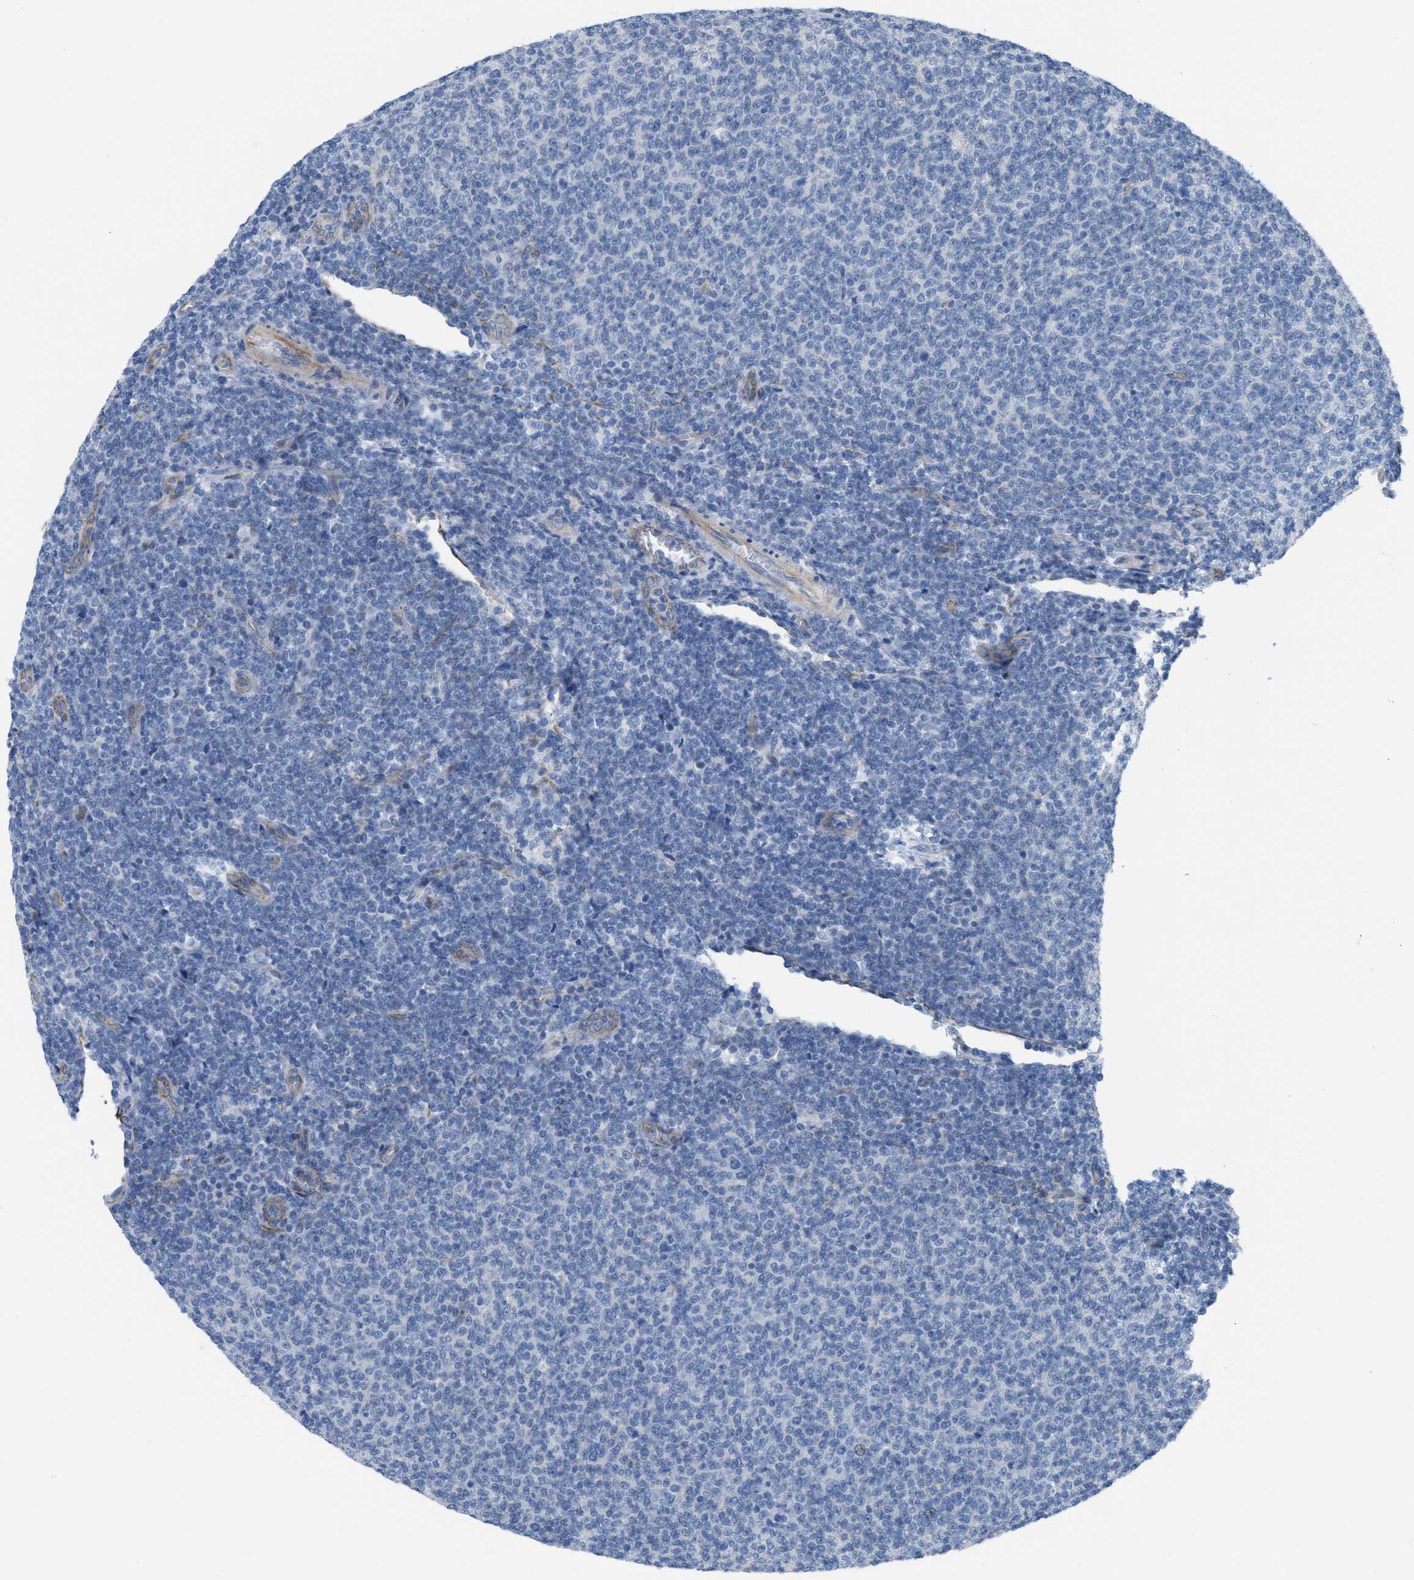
{"staining": {"intensity": "negative", "quantity": "none", "location": "none"}, "tissue": "lymphoma", "cell_type": "Tumor cells", "image_type": "cancer", "snomed": [{"axis": "morphology", "description": "Malignant lymphoma, non-Hodgkin's type, Low grade"}, {"axis": "topography", "description": "Lymph node"}], "caption": "DAB (3,3'-diaminobenzidine) immunohistochemical staining of human lymphoma demonstrates no significant expression in tumor cells.", "gene": "SLC12A1", "patient": {"sex": "male", "age": 66}}